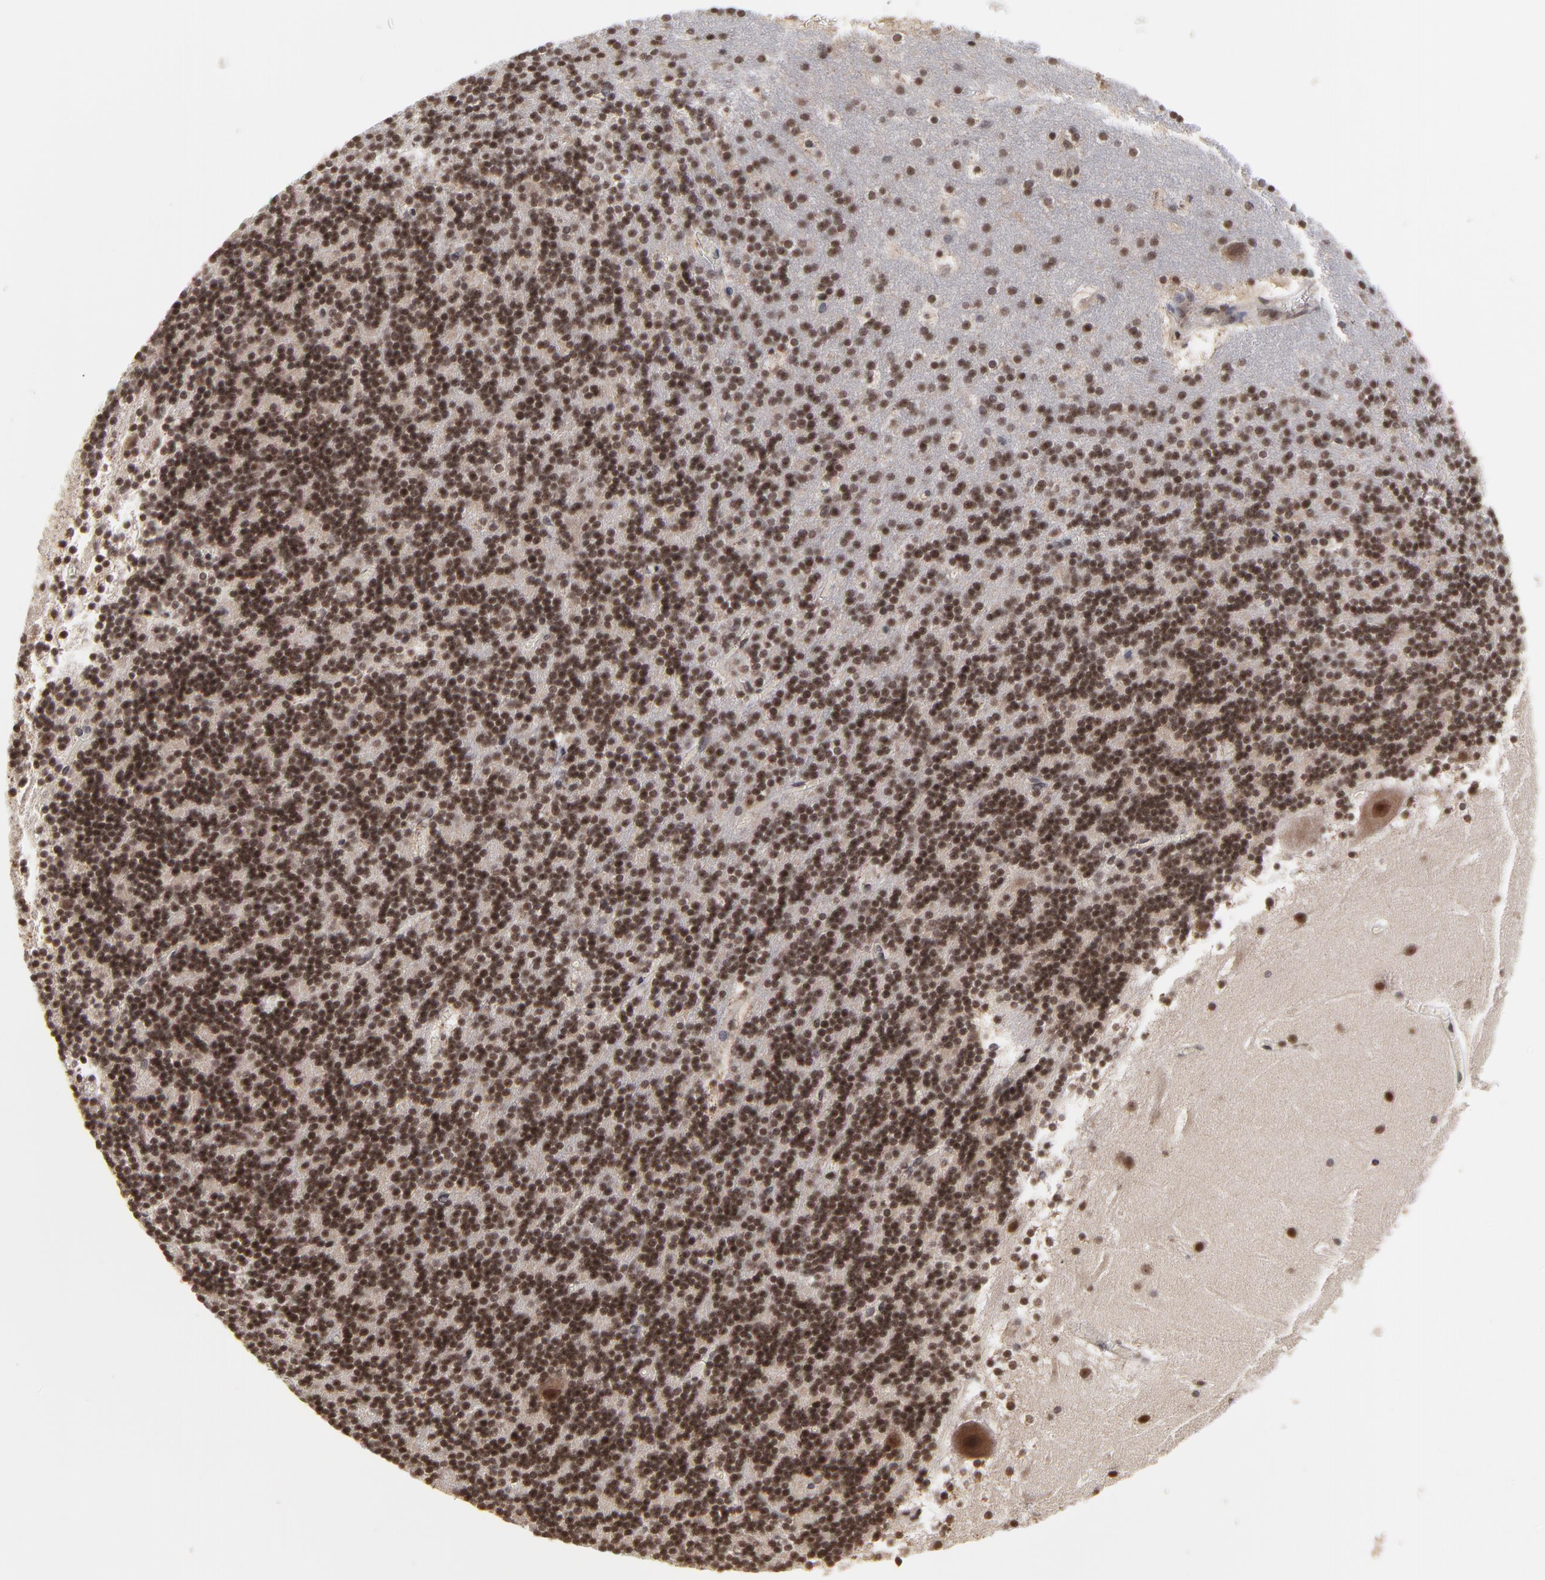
{"staining": {"intensity": "moderate", "quantity": ">75%", "location": "nuclear"}, "tissue": "cerebellum", "cell_type": "Cells in granular layer", "image_type": "normal", "snomed": [{"axis": "morphology", "description": "Normal tissue, NOS"}, {"axis": "topography", "description": "Cerebellum"}], "caption": "High-magnification brightfield microscopy of normal cerebellum stained with DAB (brown) and counterstained with hematoxylin (blue). cells in granular layer exhibit moderate nuclear staining is appreciated in about>75% of cells.", "gene": "ZNF777", "patient": {"sex": "male", "age": 45}}